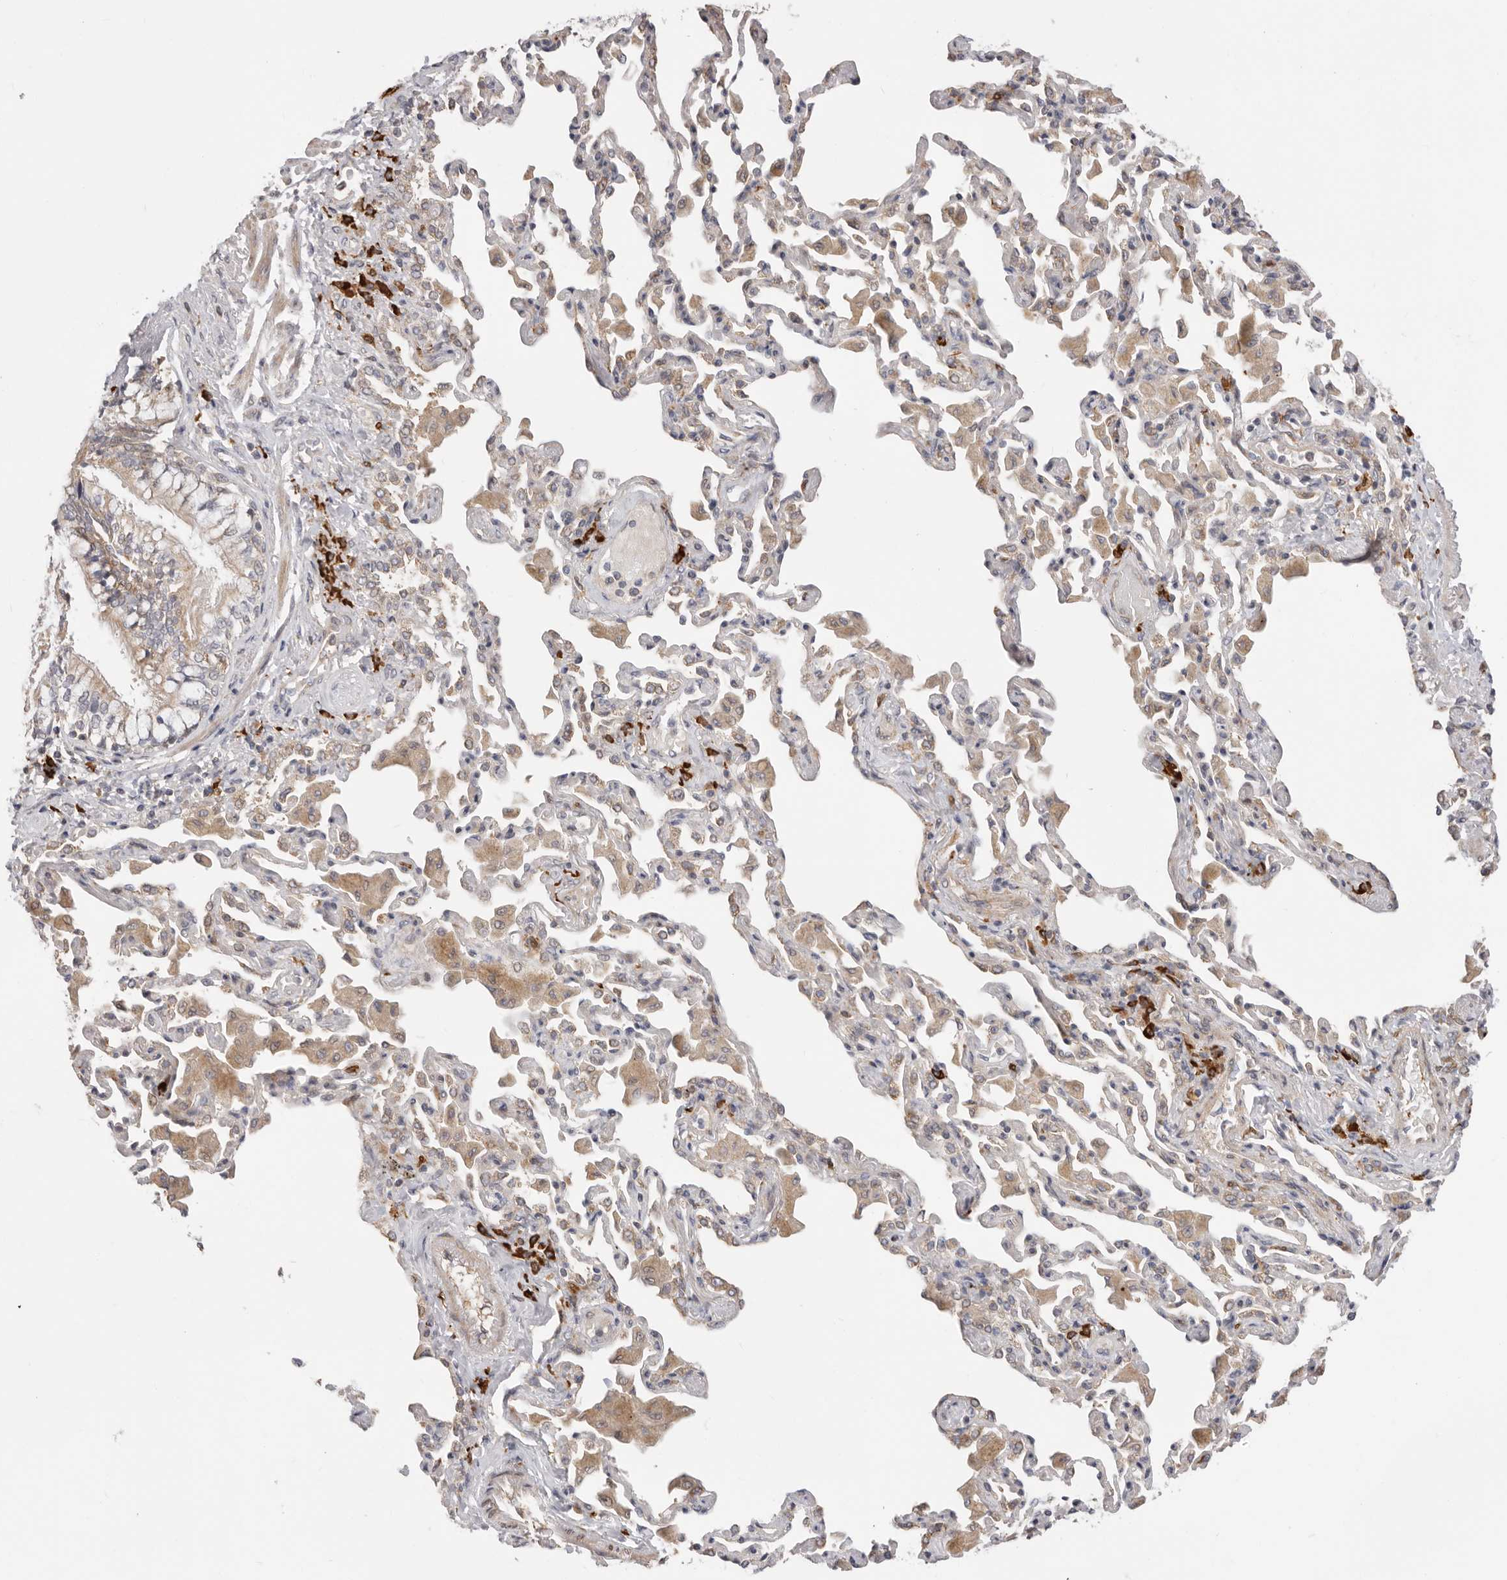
{"staining": {"intensity": "moderate", "quantity": ">75%", "location": "cytoplasmic/membranous"}, "tissue": "bronchus", "cell_type": "Respiratory epithelial cells", "image_type": "normal", "snomed": [{"axis": "morphology", "description": "Normal tissue, NOS"}, {"axis": "morphology", "description": "Inflammation, NOS"}, {"axis": "topography", "description": "Bronchus"}, {"axis": "topography", "description": "Lung"}], "caption": "Immunohistochemistry of unremarkable human bronchus displays medium levels of moderate cytoplasmic/membranous expression in approximately >75% of respiratory epithelial cells.", "gene": "USH1C", "patient": {"sex": "female", "age": 46}}